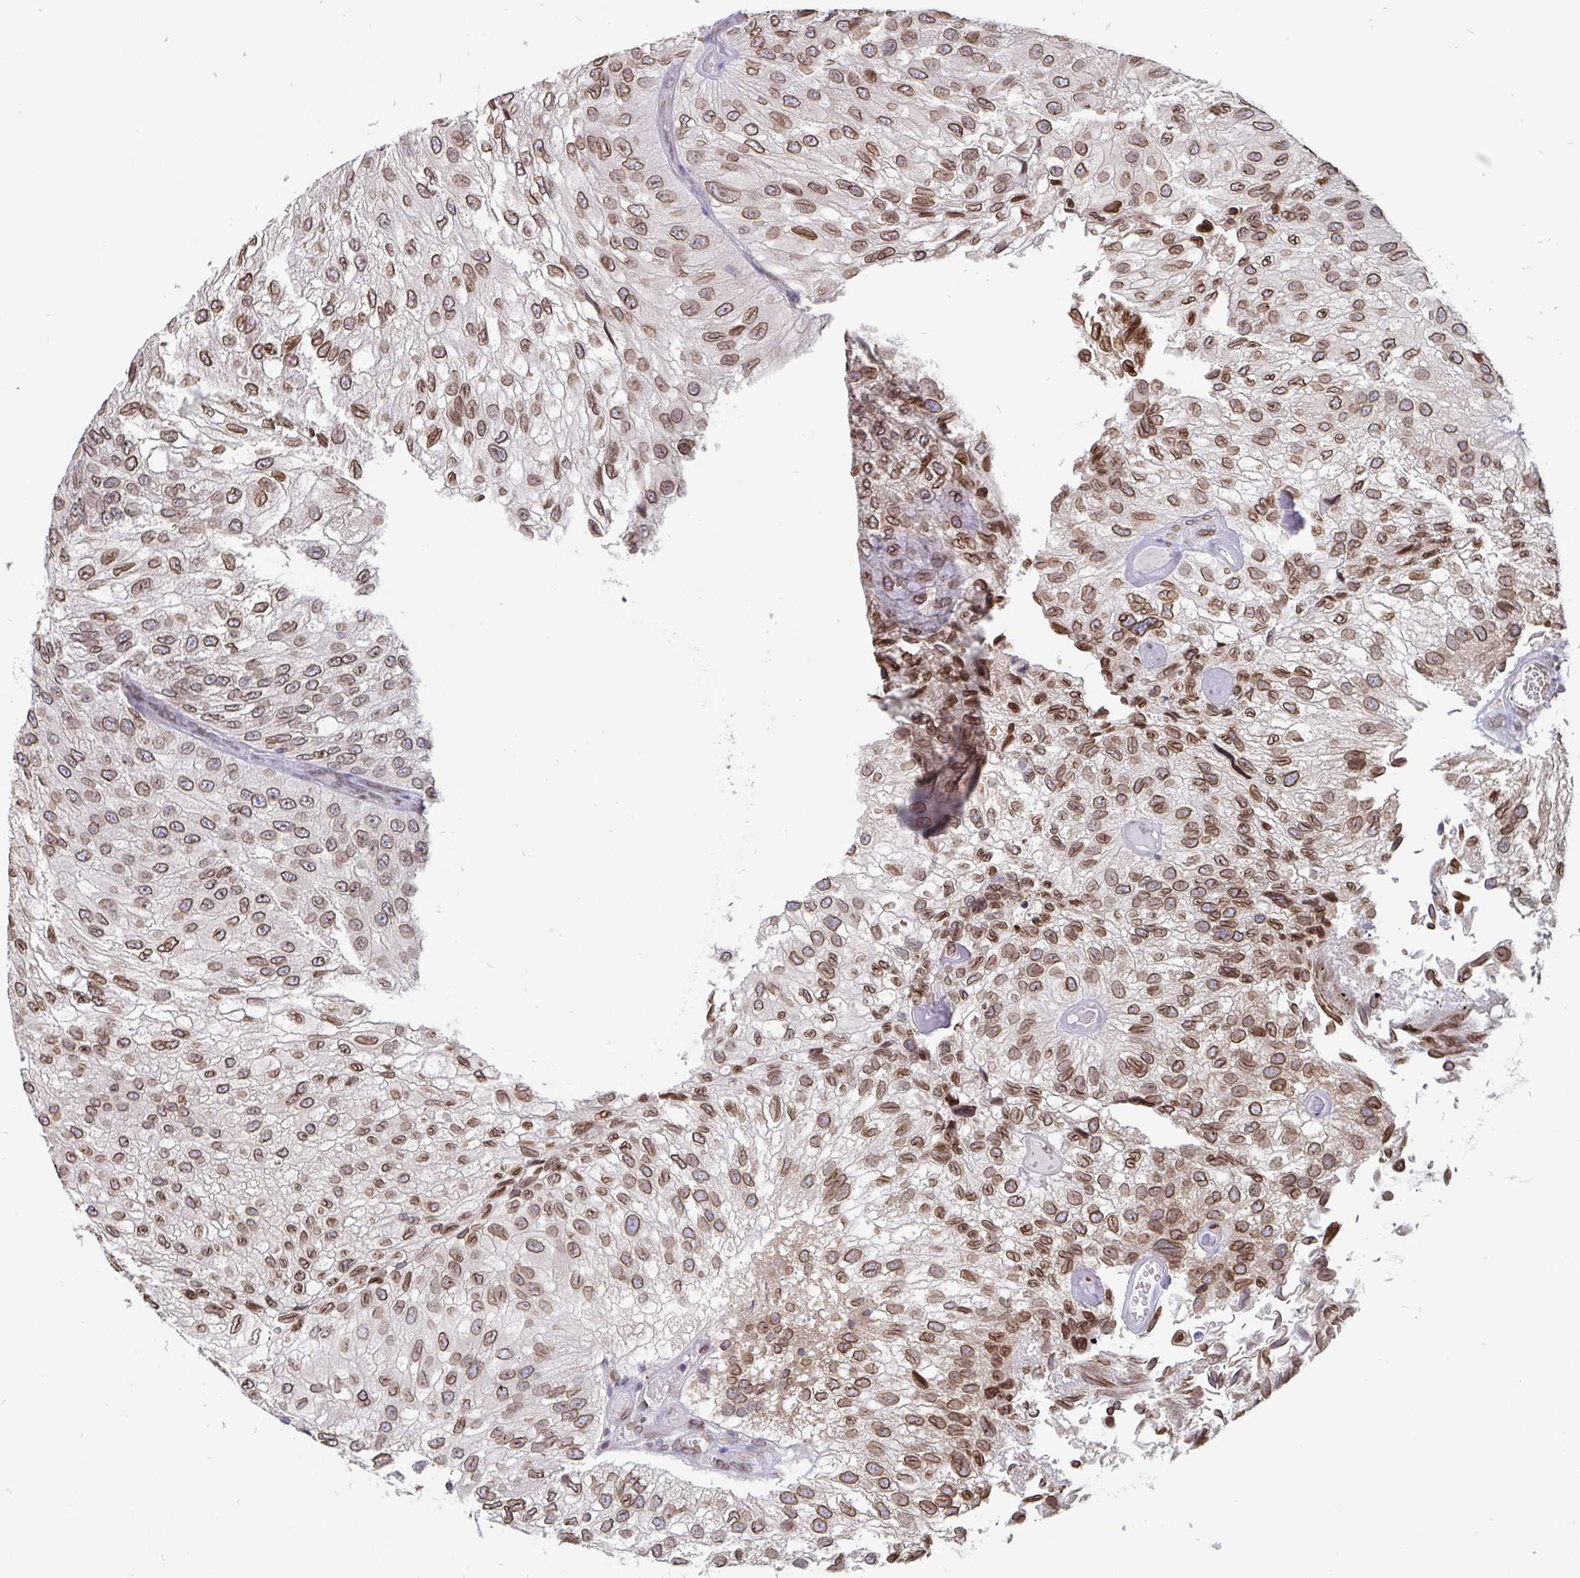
{"staining": {"intensity": "moderate", "quantity": ">75%", "location": "cytoplasmic/membranous,nuclear"}, "tissue": "urothelial cancer", "cell_type": "Tumor cells", "image_type": "cancer", "snomed": [{"axis": "morphology", "description": "Urothelial carcinoma, NOS"}, {"axis": "topography", "description": "Urinary bladder"}], "caption": "Urothelial cancer stained with a brown dye reveals moderate cytoplasmic/membranous and nuclear positive positivity in about >75% of tumor cells.", "gene": "EMD", "patient": {"sex": "male", "age": 87}}